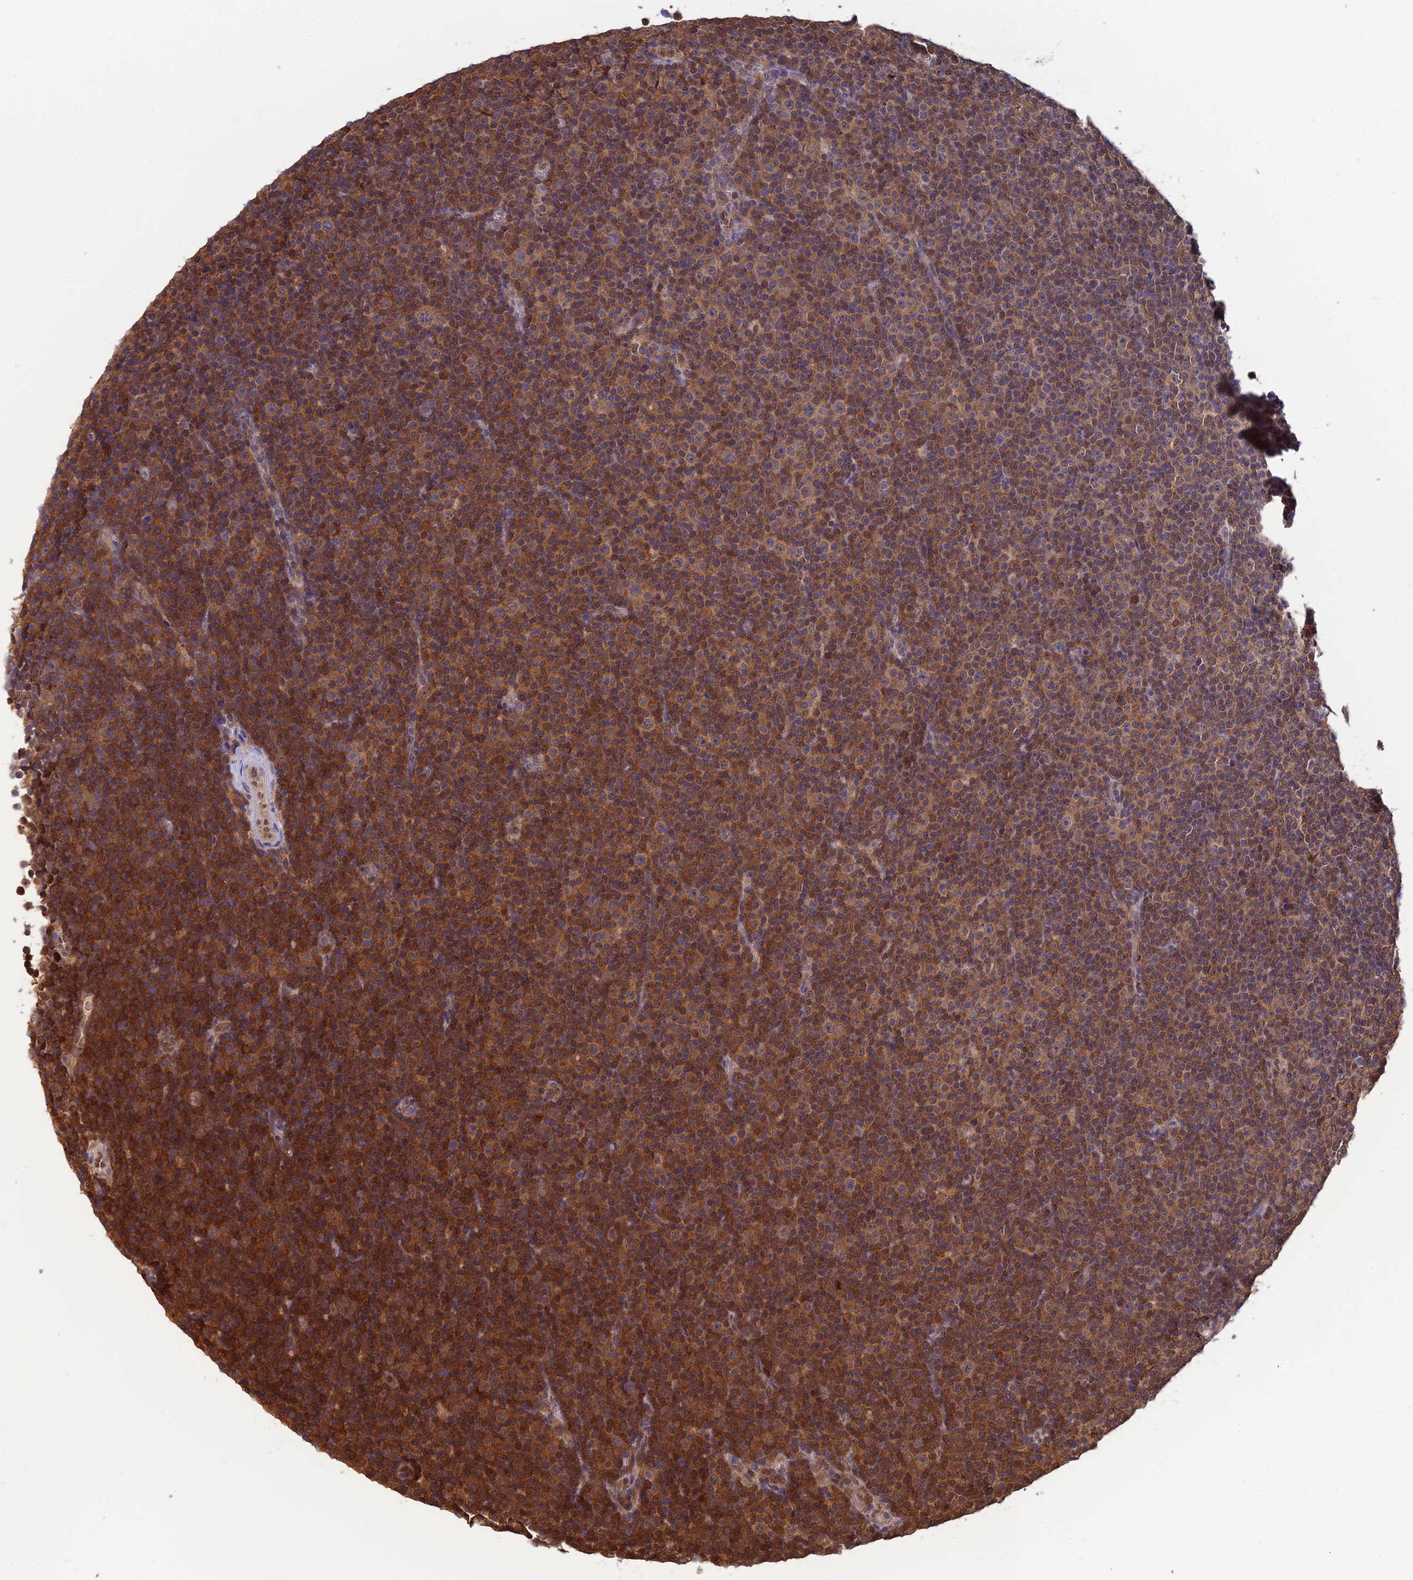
{"staining": {"intensity": "moderate", "quantity": ">75%", "location": "cytoplasmic/membranous"}, "tissue": "lymphoma", "cell_type": "Tumor cells", "image_type": "cancer", "snomed": [{"axis": "morphology", "description": "Malignant lymphoma, non-Hodgkin's type, Low grade"}, {"axis": "topography", "description": "Lymph node"}], "caption": "Brown immunohistochemical staining in malignant lymphoma, non-Hodgkin's type (low-grade) exhibits moderate cytoplasmic/membranous positivity in about >75% of tumor cells.", "gene": "HINT1", "patient": {"sex": "female", "age": 67}}